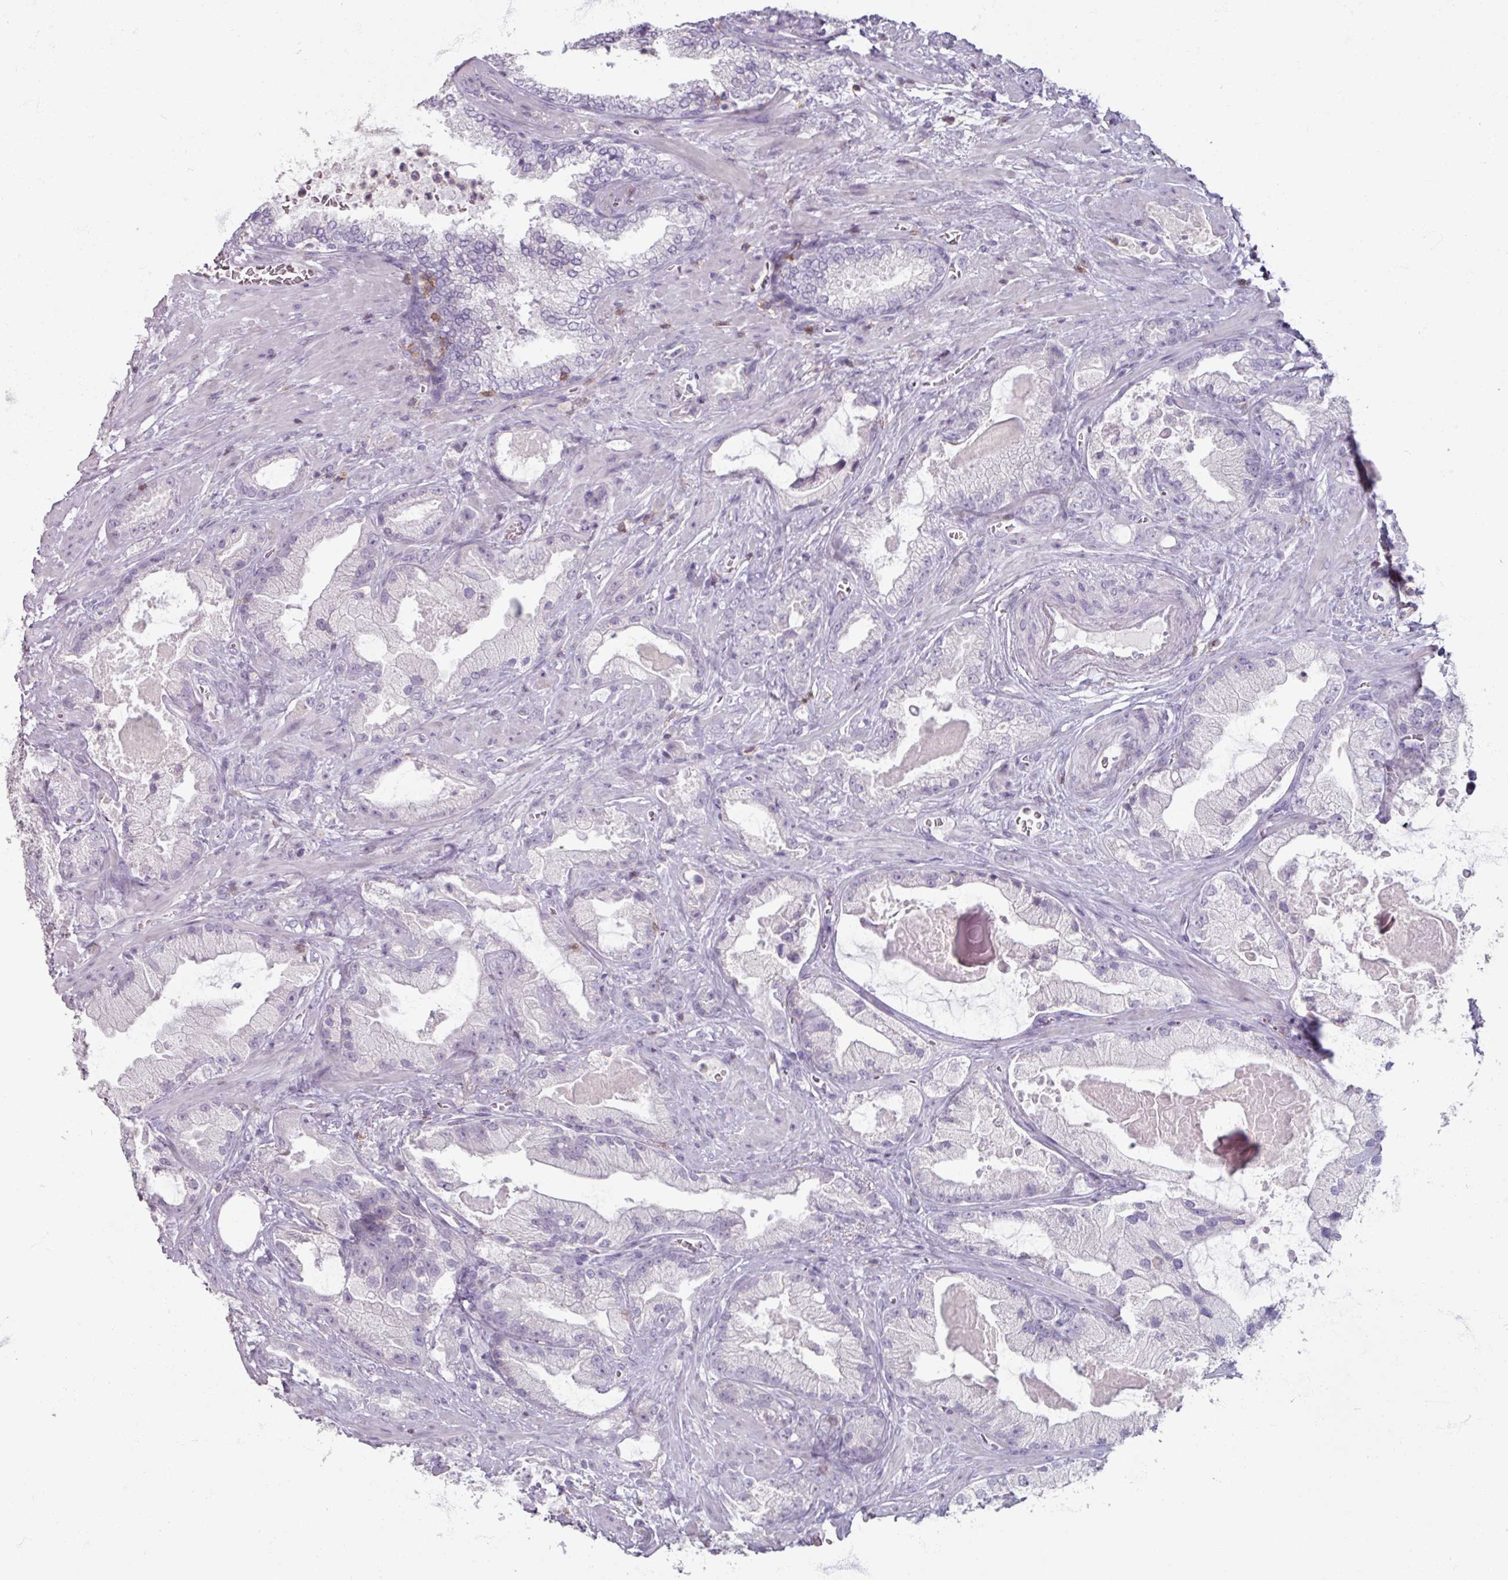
{"staining": {"intensity": "negative", "quantity": "none", "location": "none"}, "tissue": "prostate cancer", "cell_type": "Tumor cells", "image_type": "cancer", "snomed": [{"axis": "morphology", "description": "Adenocarcinoma, High grade"}, {"axis": "topography", "description": "Prostate"}], "caption": "Protein analysis of high-grade adenocarcinoma (prostate) exhibits no significant positivity in tumor cells.", "gene": "PTPRC", "patient": {"sex": "male", "age": 68}}